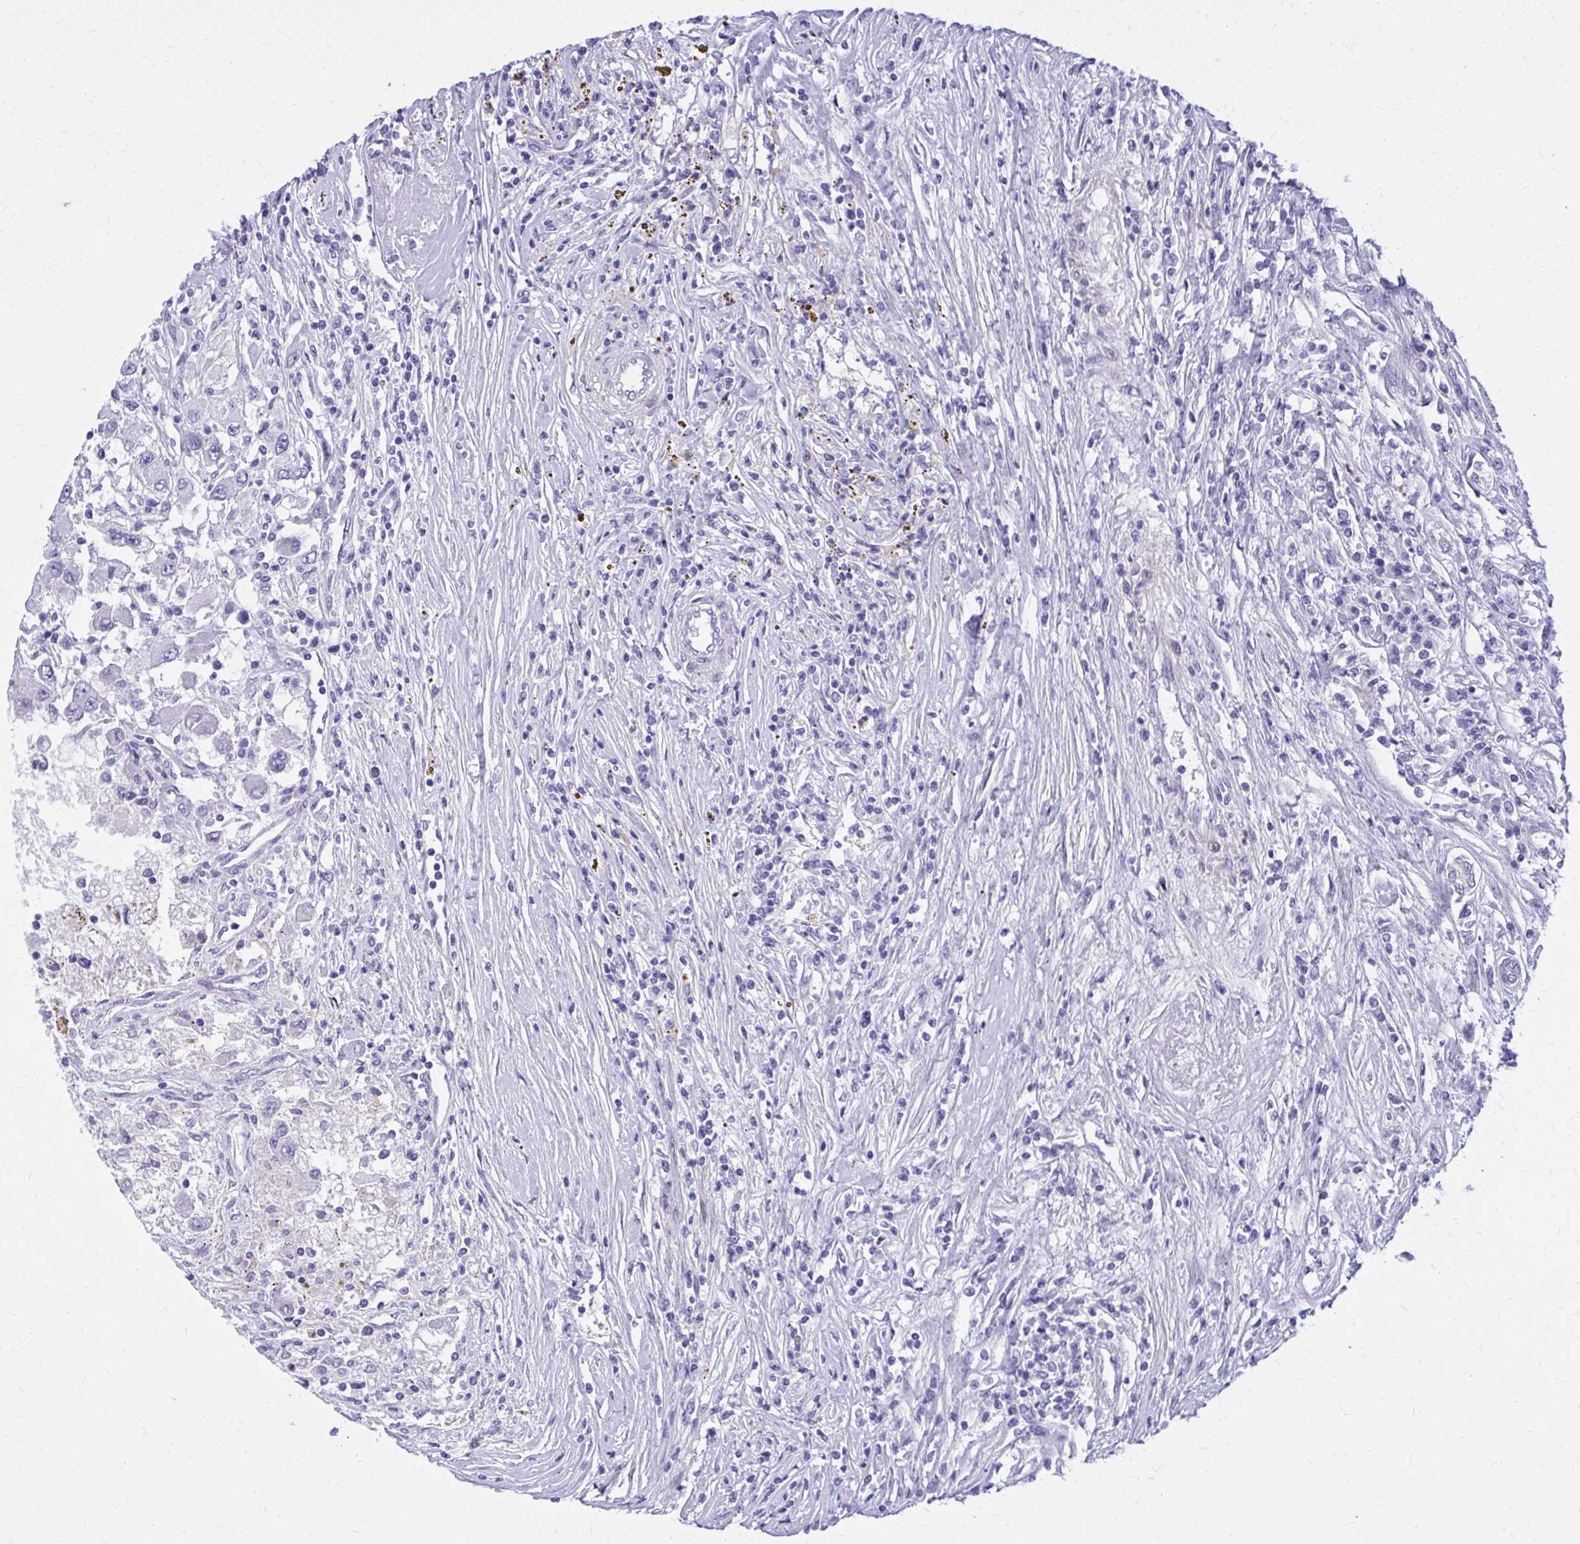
{"staining": {"intensity": "negative", "quantity": "none", "location": "none"}, "tissue": "renal cancer", "cell_type": "Tumor cells", "image_type": "cancer", "snomed": [{"axis": "morphology", "description": "Adenocarcinoma, NOS"}, {"axis": "topography", "description": "Kidney"}], "caption": "Tumor cells are negative for protein expression in human renal cancer (adenocarcinoma).", "gene": "ADAMTSL1", "patient": {"sex": "female", "age": 67}}